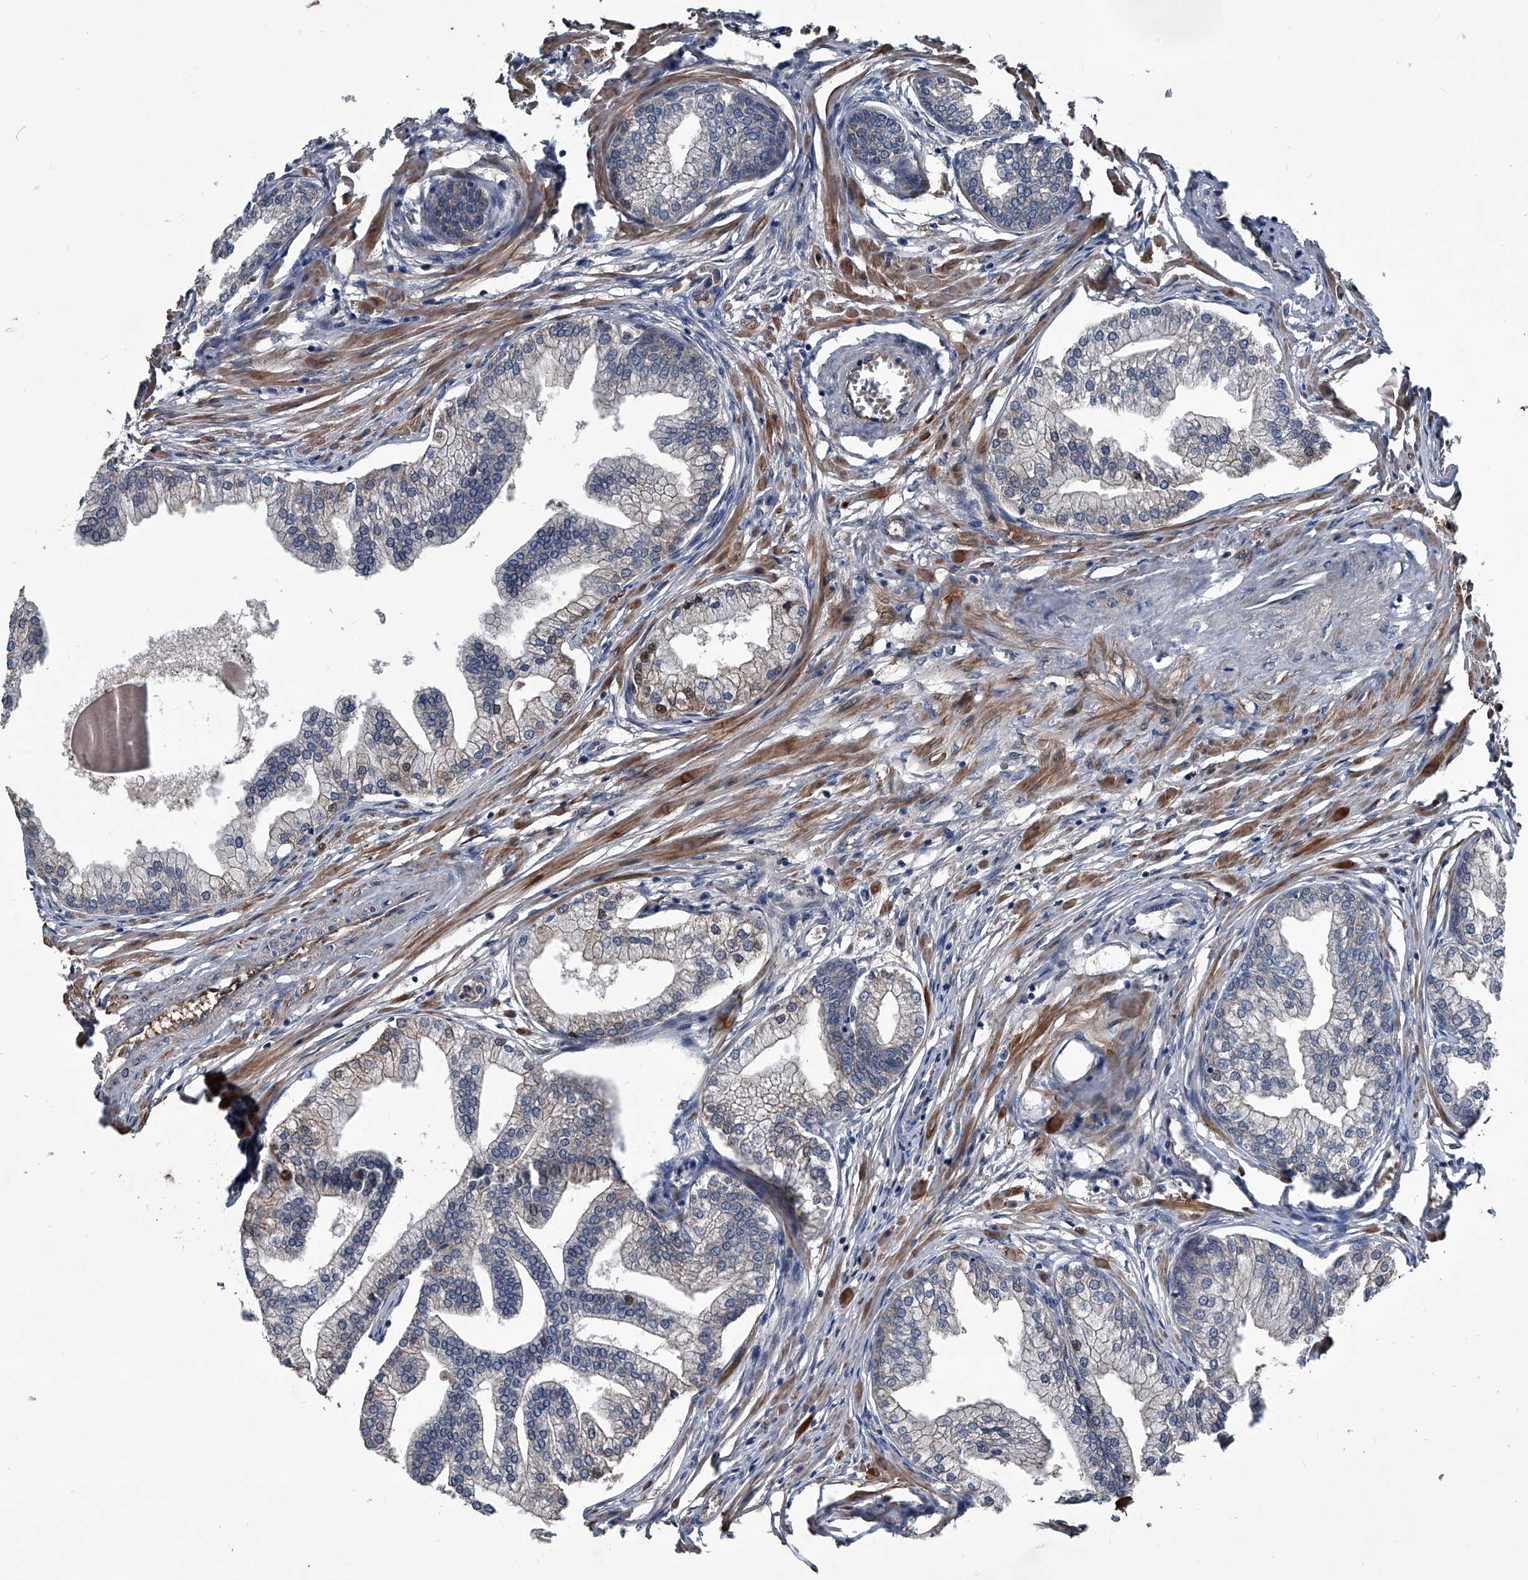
{"staining": {"intensity": "moderate", "quantity": "25%-75%", "location": "cytoplasmic/membranous"}, "tissue": "prostate", "cell_type": "Glandular cells", "image_type": "normal", "snomed": [{"axis": "morphology", "description": "Normal tissue, NOS"}, {"axis": "morphology", "description": "Urothelial carcinoma, Low grade"}, {"axis": "topography", "description": "Urinary bladder"}, {"axis": "topography", "description": "Prostate"}], "caption": "Immunohistochemistry micrograph of benign prostate stained for a protein (brown), which demonstrates medium levels of moderate cytoplasmic/membranous positivity in about 25%-75% of glandular cells.", "gene": "KIF13A", "patient": {"sex": "male", "age": 60}}